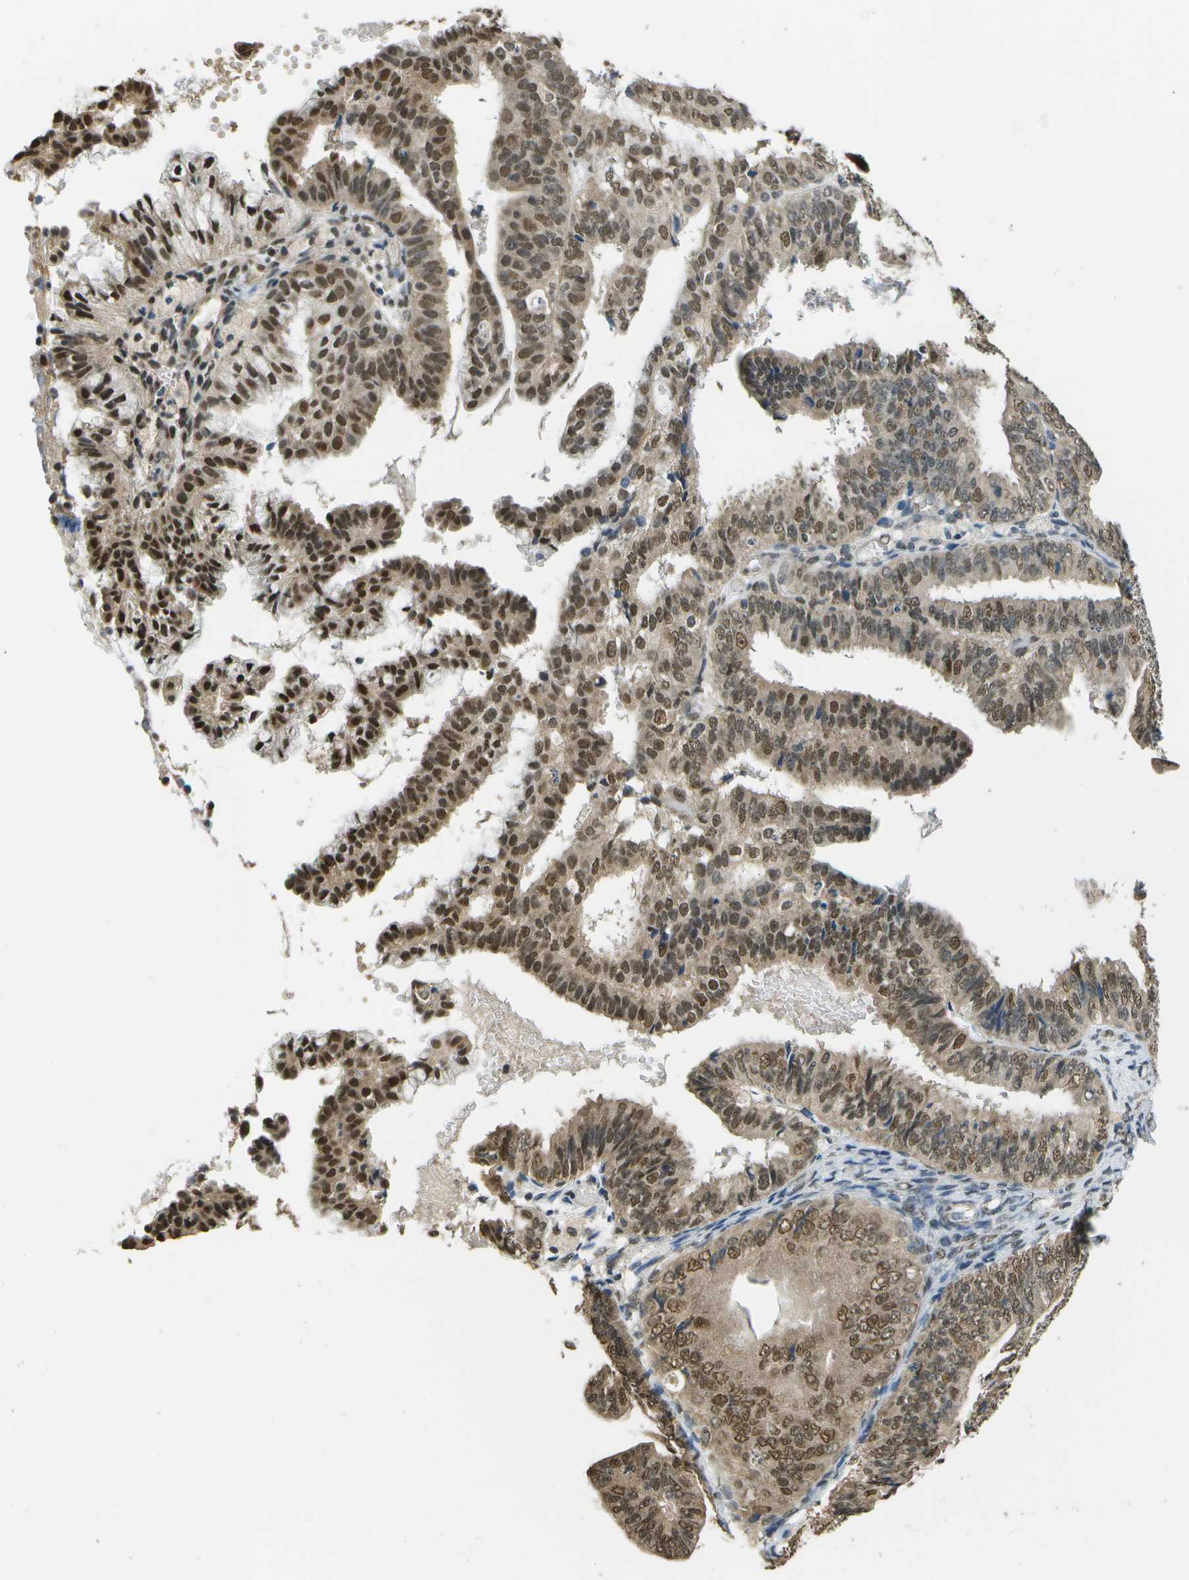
{"staining": {"intensity": "strong", "quantity": ">75%", "location": "cytoplasmic/membranous,nuclear"}, "tissue": "endometrial cancer", "cell_type": "Tumor cells", "image_type": "cancer", "snomed": [{"axis": "morphology", "description": "Adenocarcinoma, NOS"}, {"axis": "topography", "description": "Endometrium"}], "caption": "Immunohistochemistry (IHC) staining of endometrial cancer (adenocarcinoma), which reveals high levels of strong cytoplasmic/membranous and nuclear staining in approximately >75% of tumor cells indicating strong cytoplasmic/membranous and nuclear protein positivity. The staining was performed using DAB (brown) for protein detection and nuclei were counterstained in hematoxylin (blue).", "gene": "ABL2", "patient": {"sex": "female", "age": 63}}